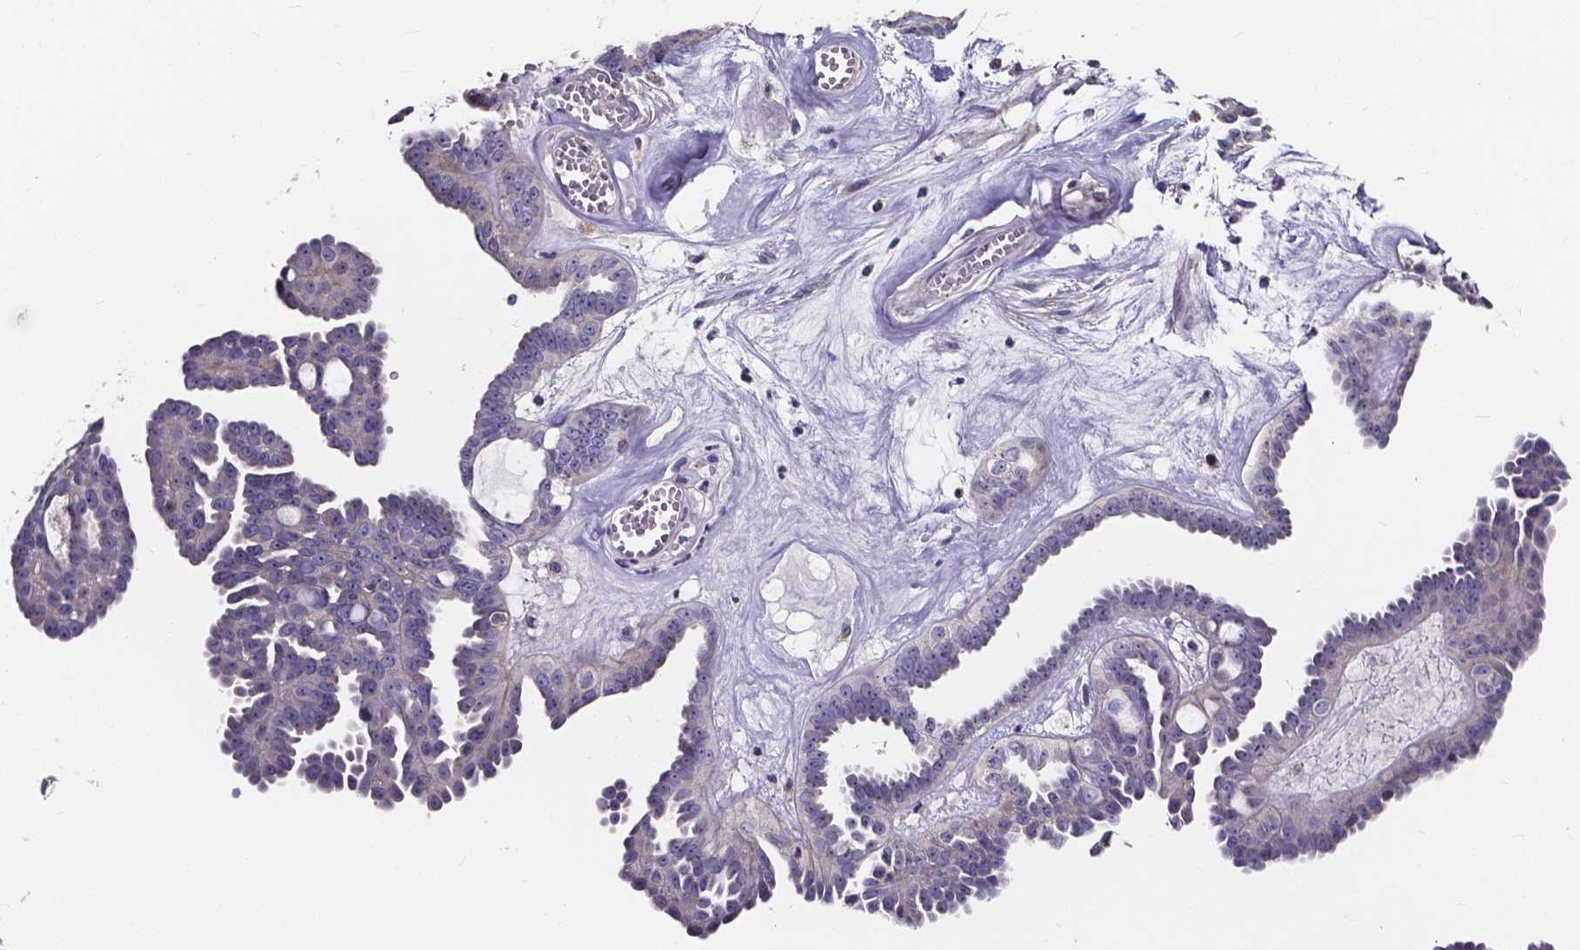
{"staining": {"intensity": "negative", "quantity": "none", "location": "none"}, "tissue": "ovarian cancer", "cell_type": "Tumor cells", "image_type": "cancer", "snomed": [{"axis": "morphology", "description": "Cystadenocarcinoma, serous, NOS"}, {"axis": "topography", "description": "Ovary"}], "caption": "Immunohistochemistry (IHC) of ovarian cancer reveals no staining in tumor cells.", "gene": "THEMIS", "patient": {"sex": "female", "age": 71}}